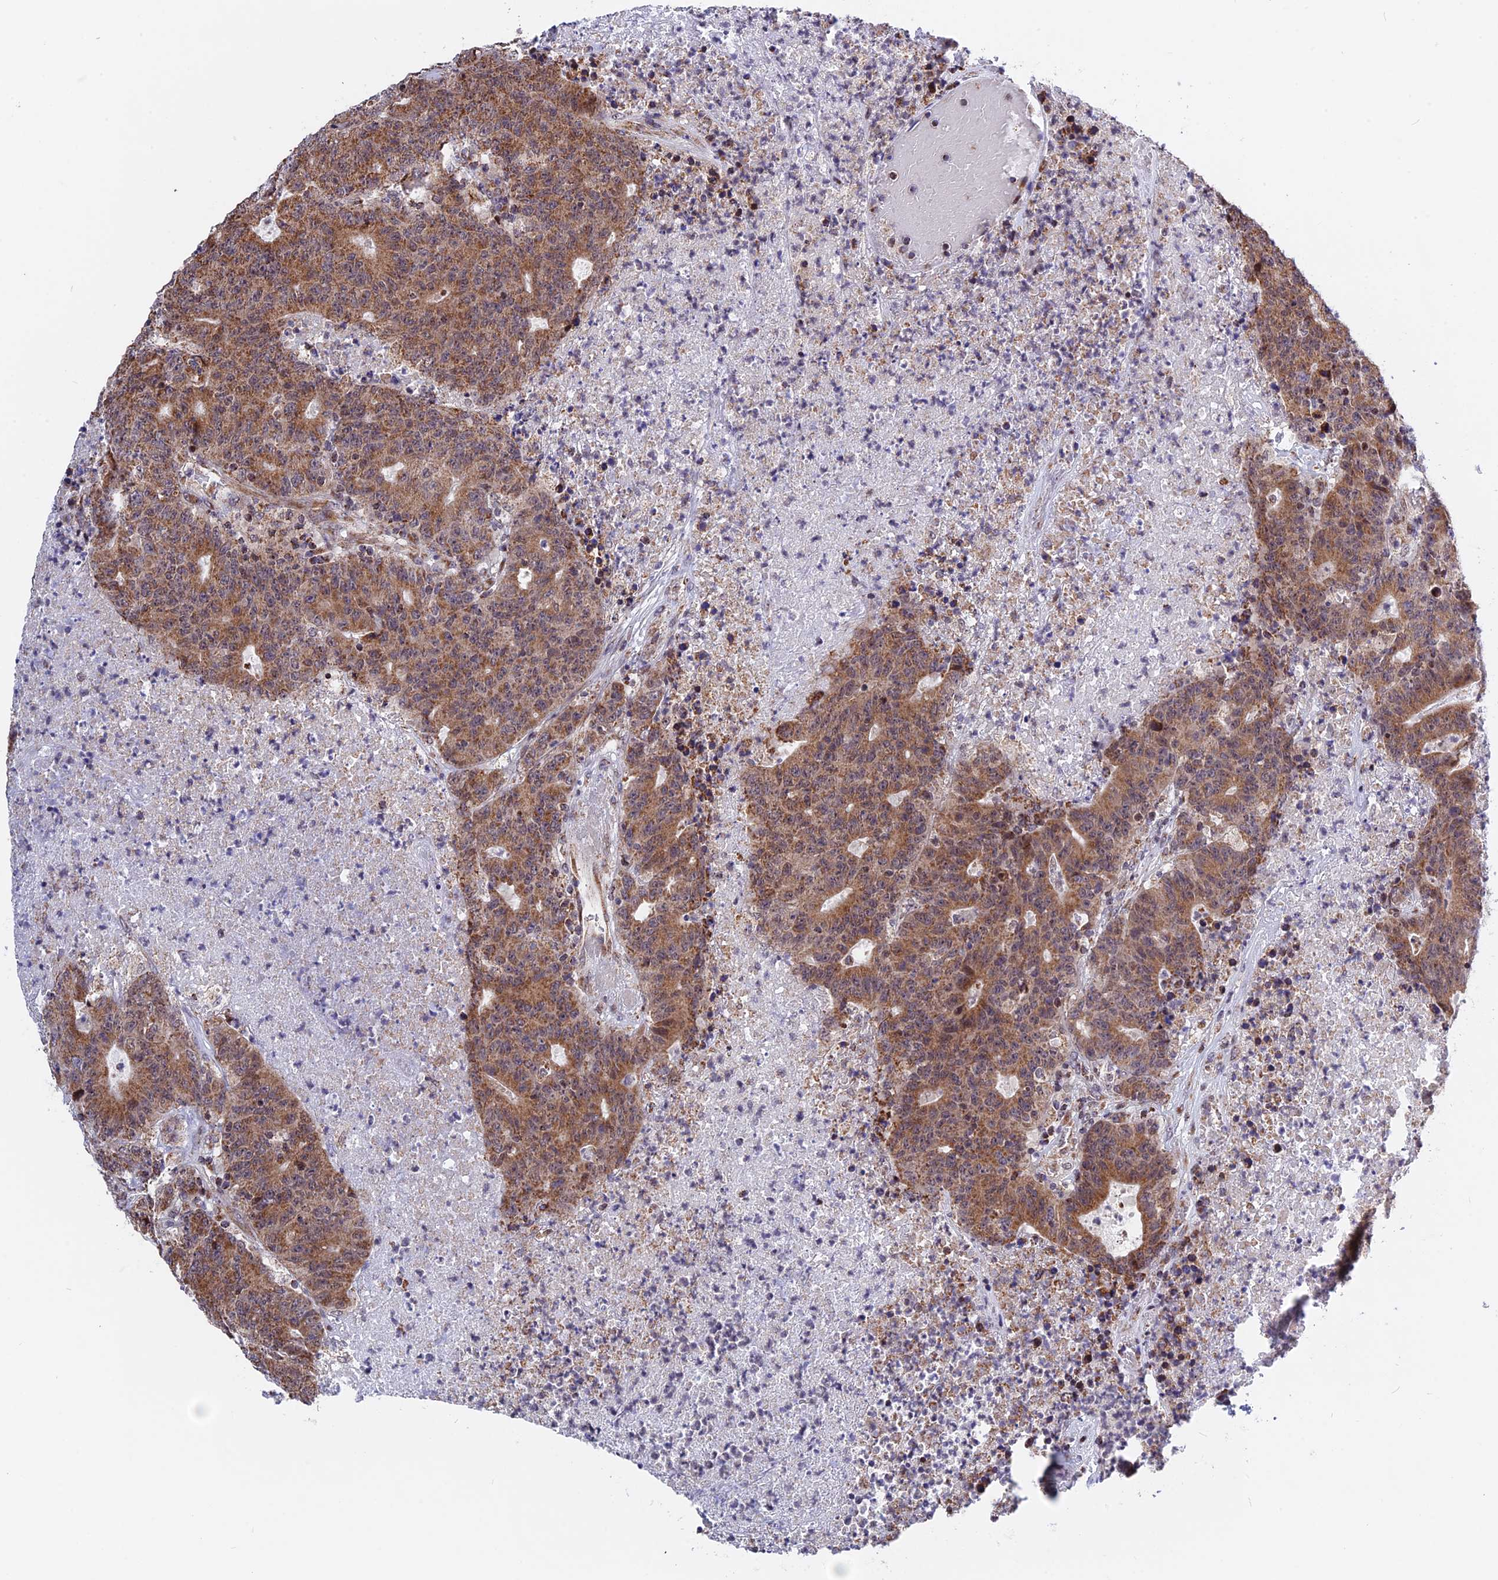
{"staining": {"intensity": "moderate", "quantity": ">75%", "location": "cytoplasmic/membranous"}, "tissue": "colorectal cancer", "cell_type": "Tumor cells", "image_type": "cancer", "snomed": [{"axis": "morphology", "description": "Adenocarcinoma, NOS"}, {"axis": "topography", "description": "Colon"}], "caption": "An IHC image of neoplastic tissue is shown. Protein staining in brown shows moderate cytoplasmic/membranous positivity in adenocarcinoma (colorectal) within tumor cells.", "gene": "FAM174C", "patient": {"sex": "female", "age": 75}}